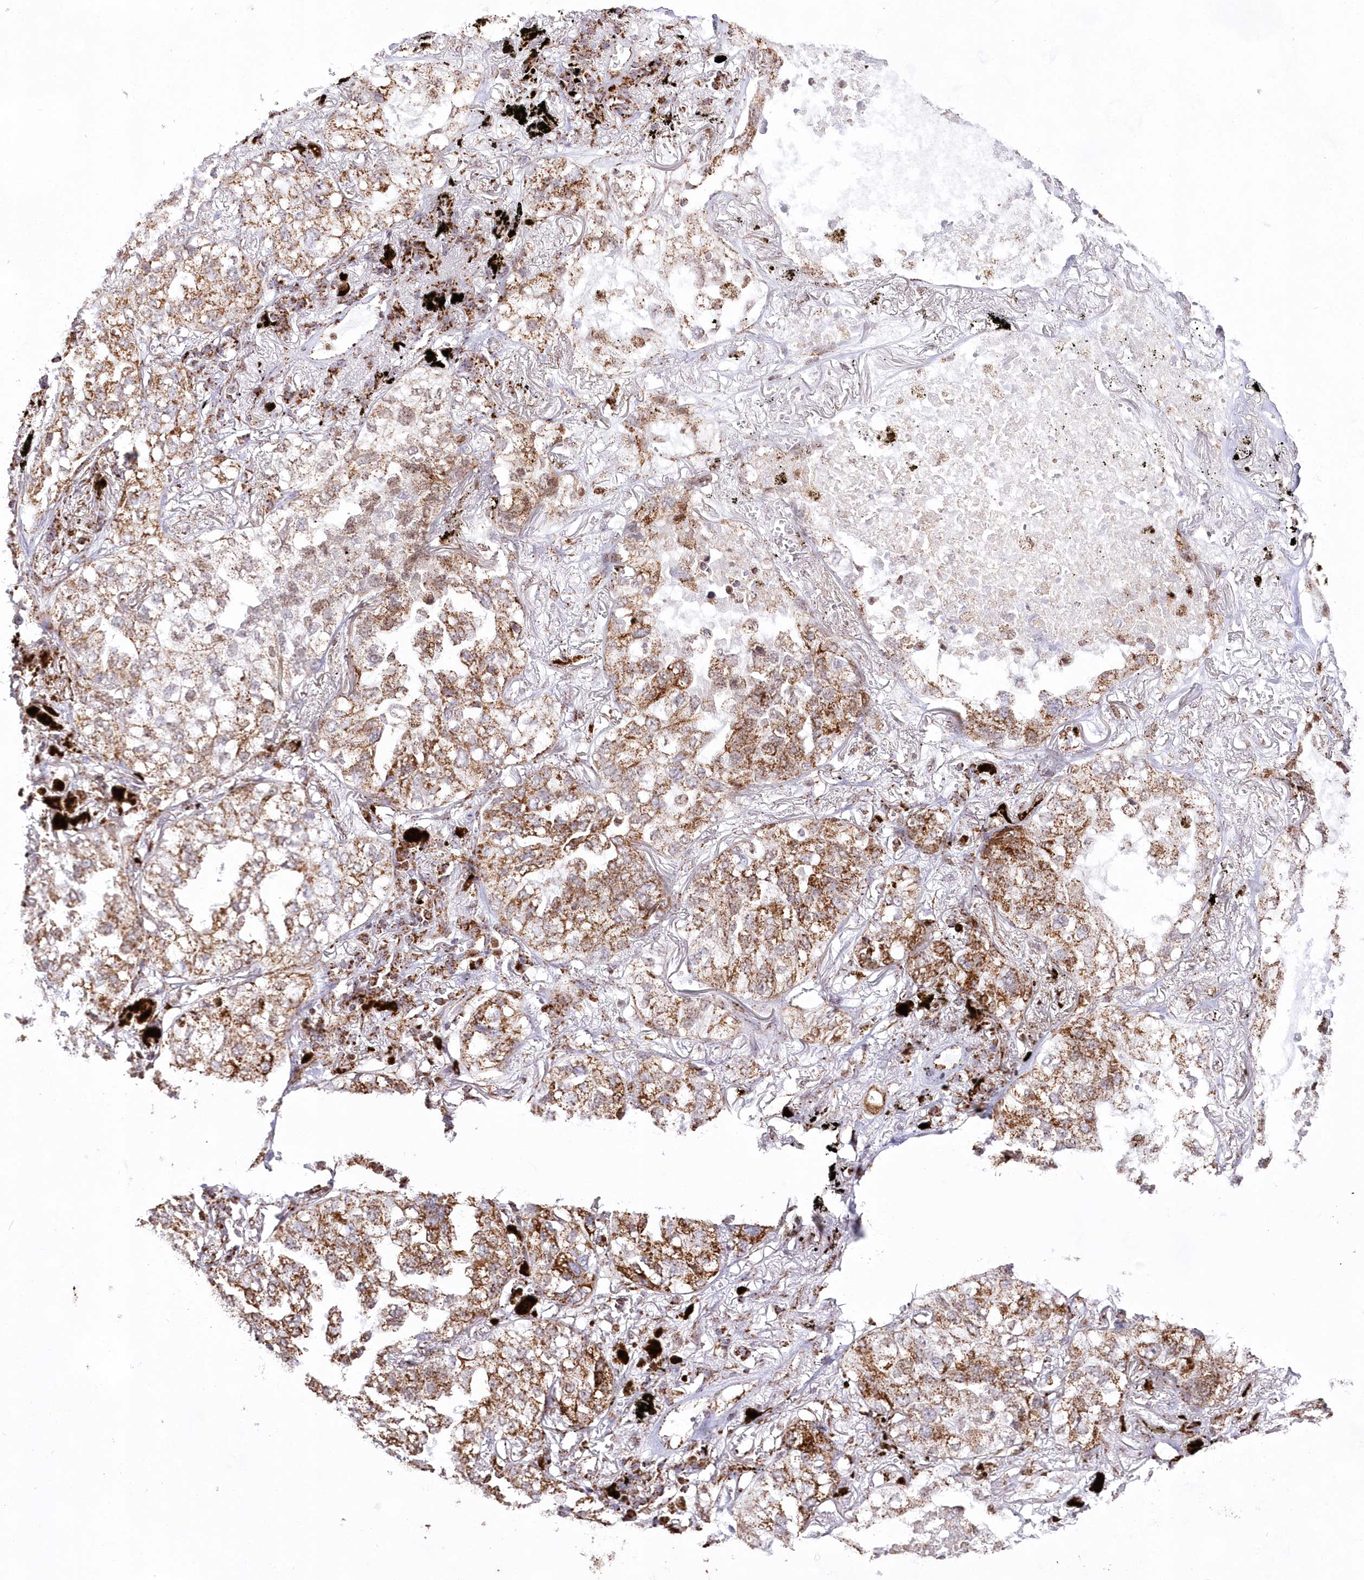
{"staining": {"intensity": "moderate", "quantity": ">75%", "location": "cytoplasmic/membranous"}, "tissue": "lung cancer", "cell_type": "Tumor cells", "image_type": "cancer", "snomed": [{"axis": "morphology", "description": "Adenocarcinoma, NOS"}, {"axis": "topography", "description": "Lung"}], "caption": "IHC (DAB (3,3'-diaminobenzidine)) staining of human lung adenocarcinoma demonstrates moderate cytoplasmic/membranous protein expression in about >75% of tumor cells.", "gene": "HADHB", "patient": {"sex": "male", "age": 65}}